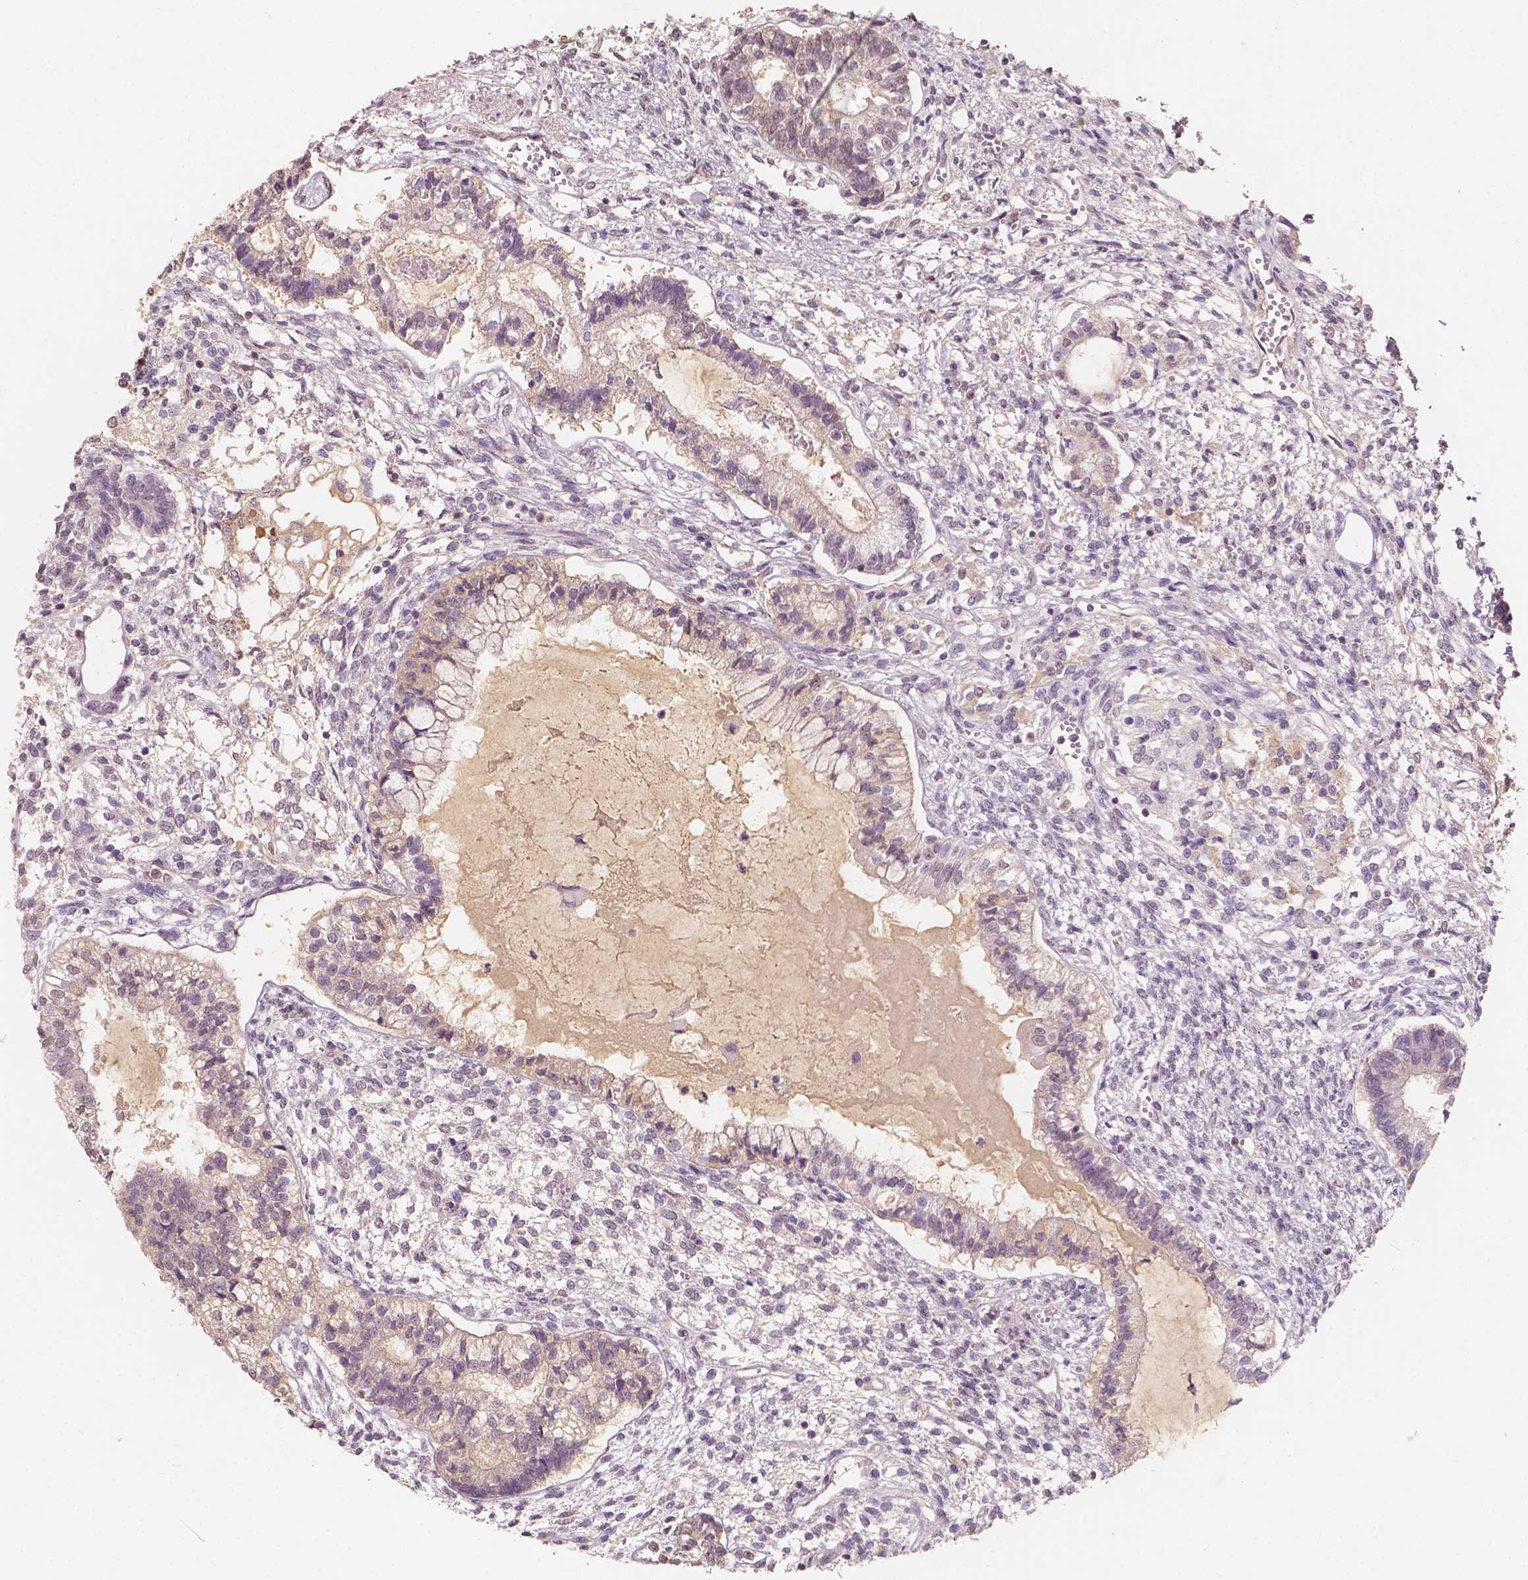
{"staining": {"intensity": "weak", "quantity": "25%-75%", "location": "cytoplasmic/membranous"}, "tissue": "testis cancer", "cell_type": "Tumor cells", "image_type": "cancer", "snomed": [{"axis": "morphology", "description": "Carcinoma, Embryonal, NOS"}, {"axis": "topography", "description": "Testis"}], "caption": "Tumor cells demonstrate low levels of weak cytoplasmic/membranous positivity in approximately 25%-75% of cells in human testis cancer (embryonal carcinoma).", "gene": "SOX15", "patient": {"sex": "male", "age": 37}}